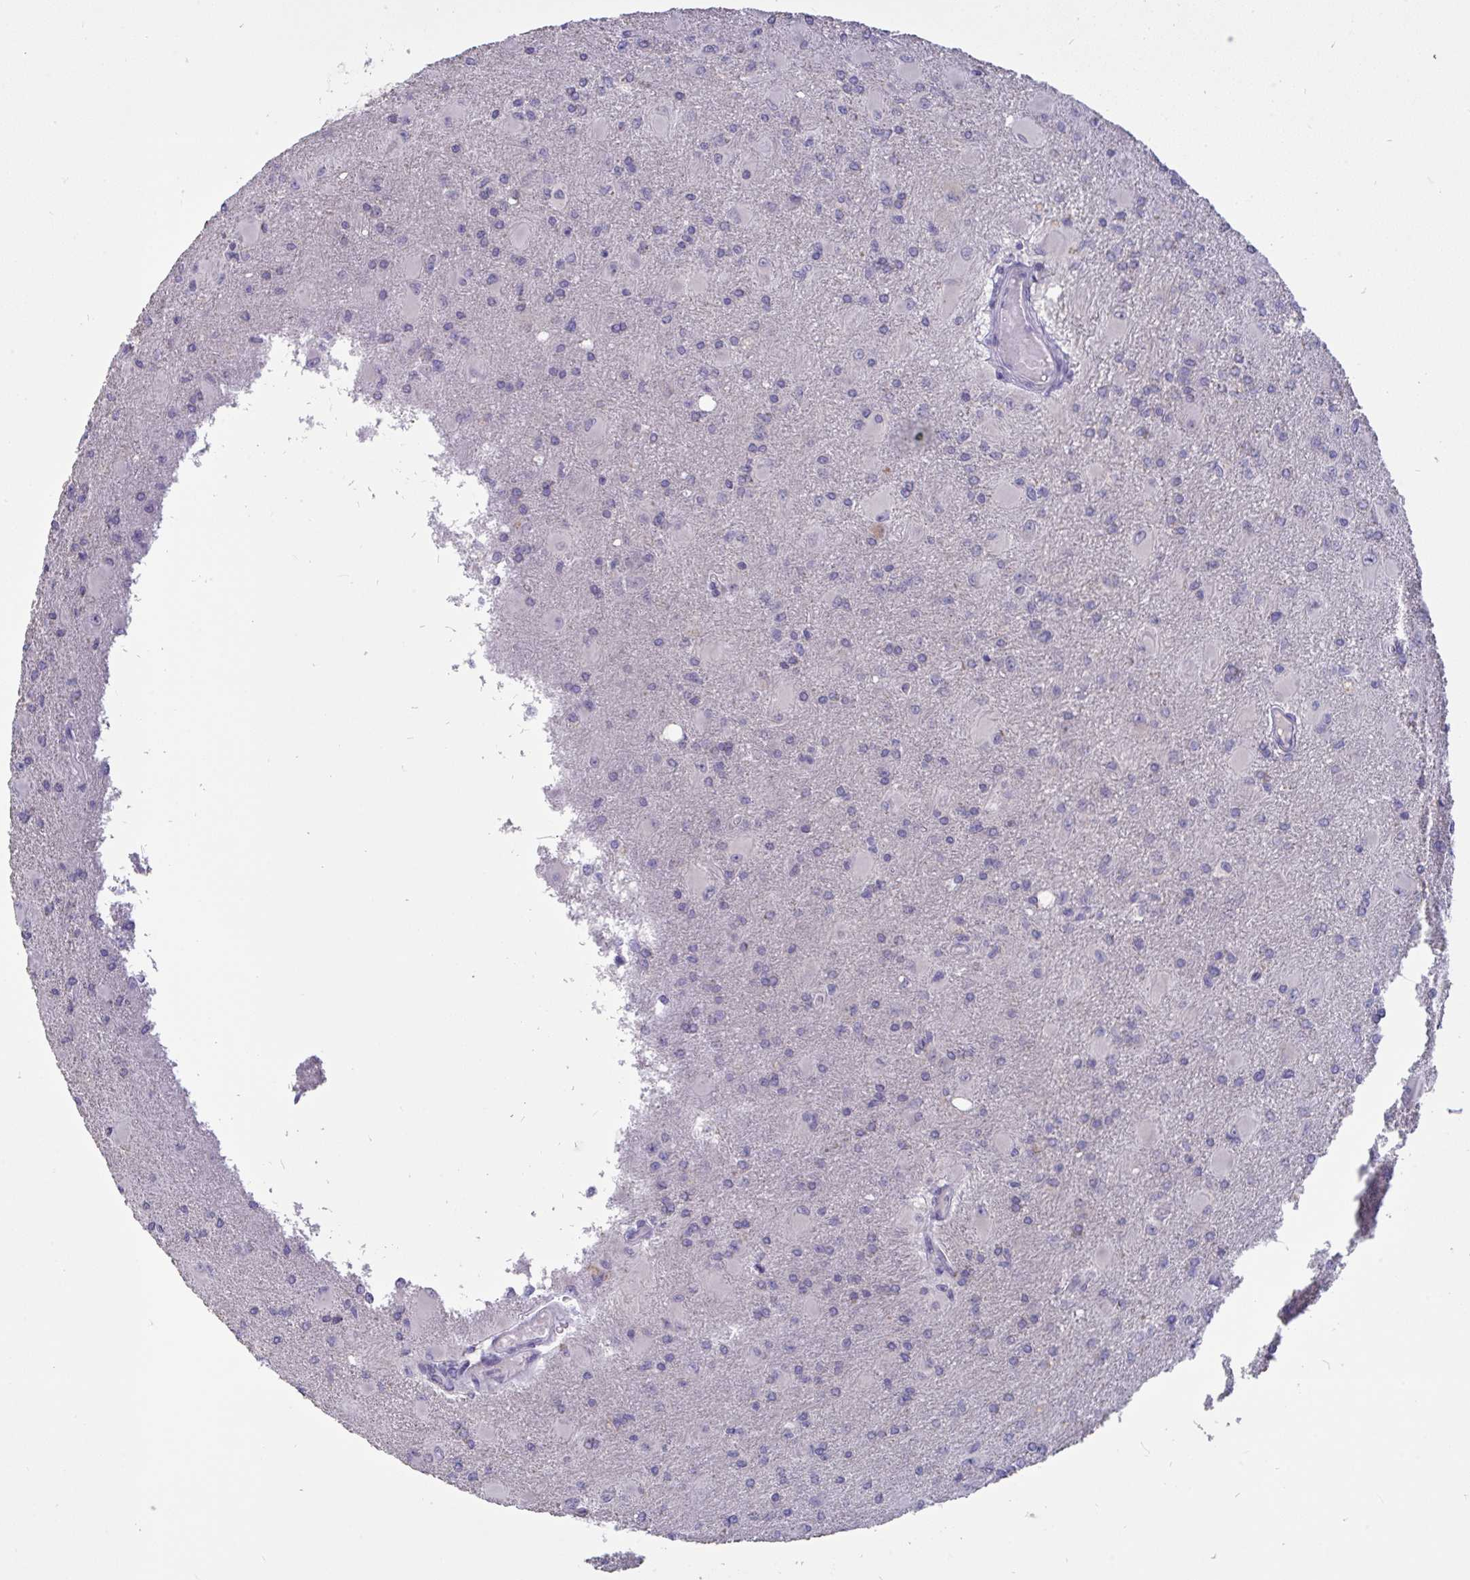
{"staining": {"intensity": "negative", "quantity": "none", "location": "none"}, "tissue": "glioma", "cell_type": "Tumor cells", "image_type": "cancer", "snomed": [{"axis": "morphology", "description": "Glioma, malignant, High grade"}, {"axis": "topography", "description": "Brain"}], "caption": "The photomicrograph exhibits no significant staining in tumor cells of malignant glioma (high-grade).", "gene": "TMEM41A", "patient": {"sex": "male", "age": 67}}